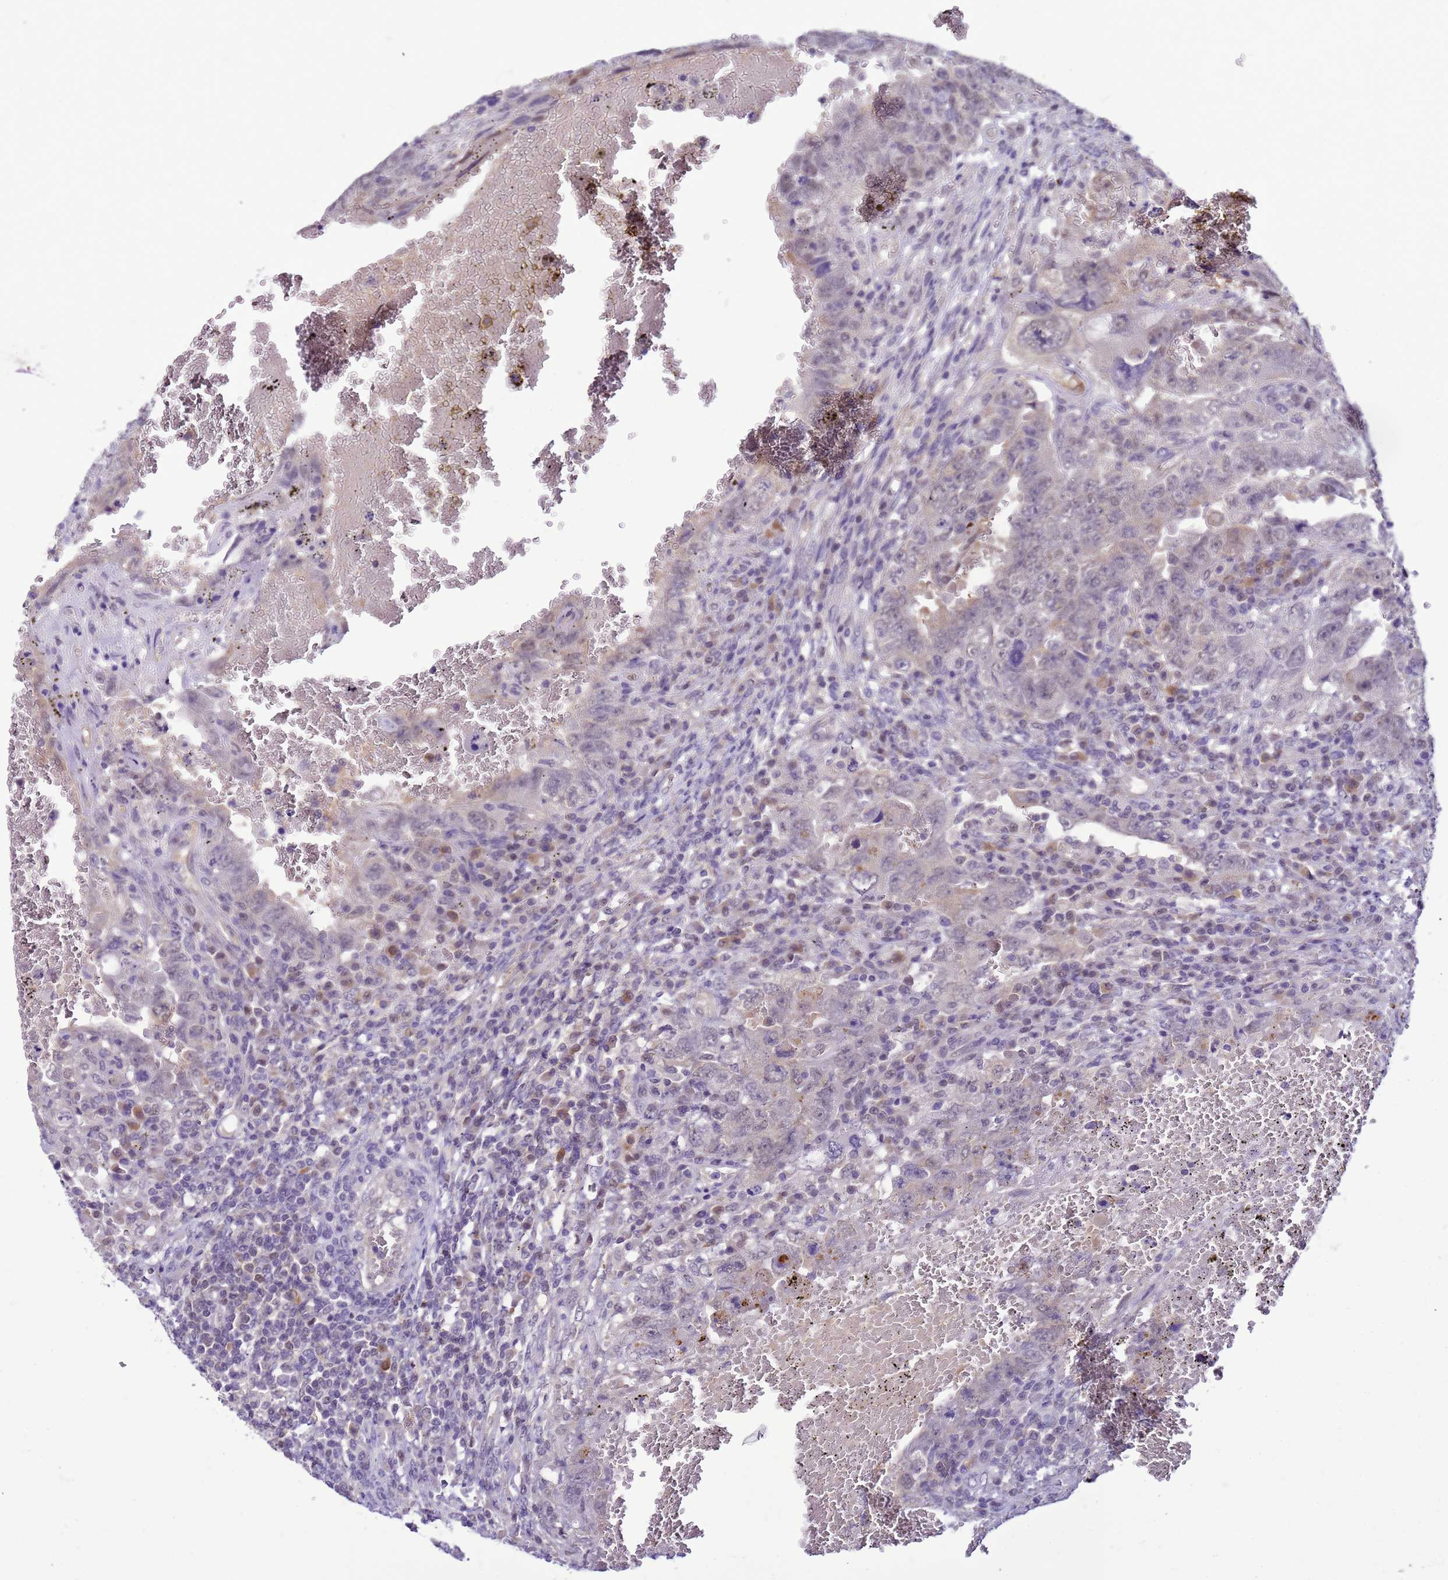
{"staining": {"intensity": "negative", "quantity": "none", "location": "none"}, "tissue": "testis cancer", "cell_type": "Tumor cells", "image_type": "cancer", "snomed": [{"axis": "morphology", "description": "Carcinoma, Embryonal, NOS"}, {"axis": "topography", "description": "Testis"}], "caption": "Human testis embryonal carcinoma stained for a protein using immunohistochemistry (IHC) shows no positivity in tumor cells.", "gene": "DDI2", "patient": {"sex": "male", "age": 26}}